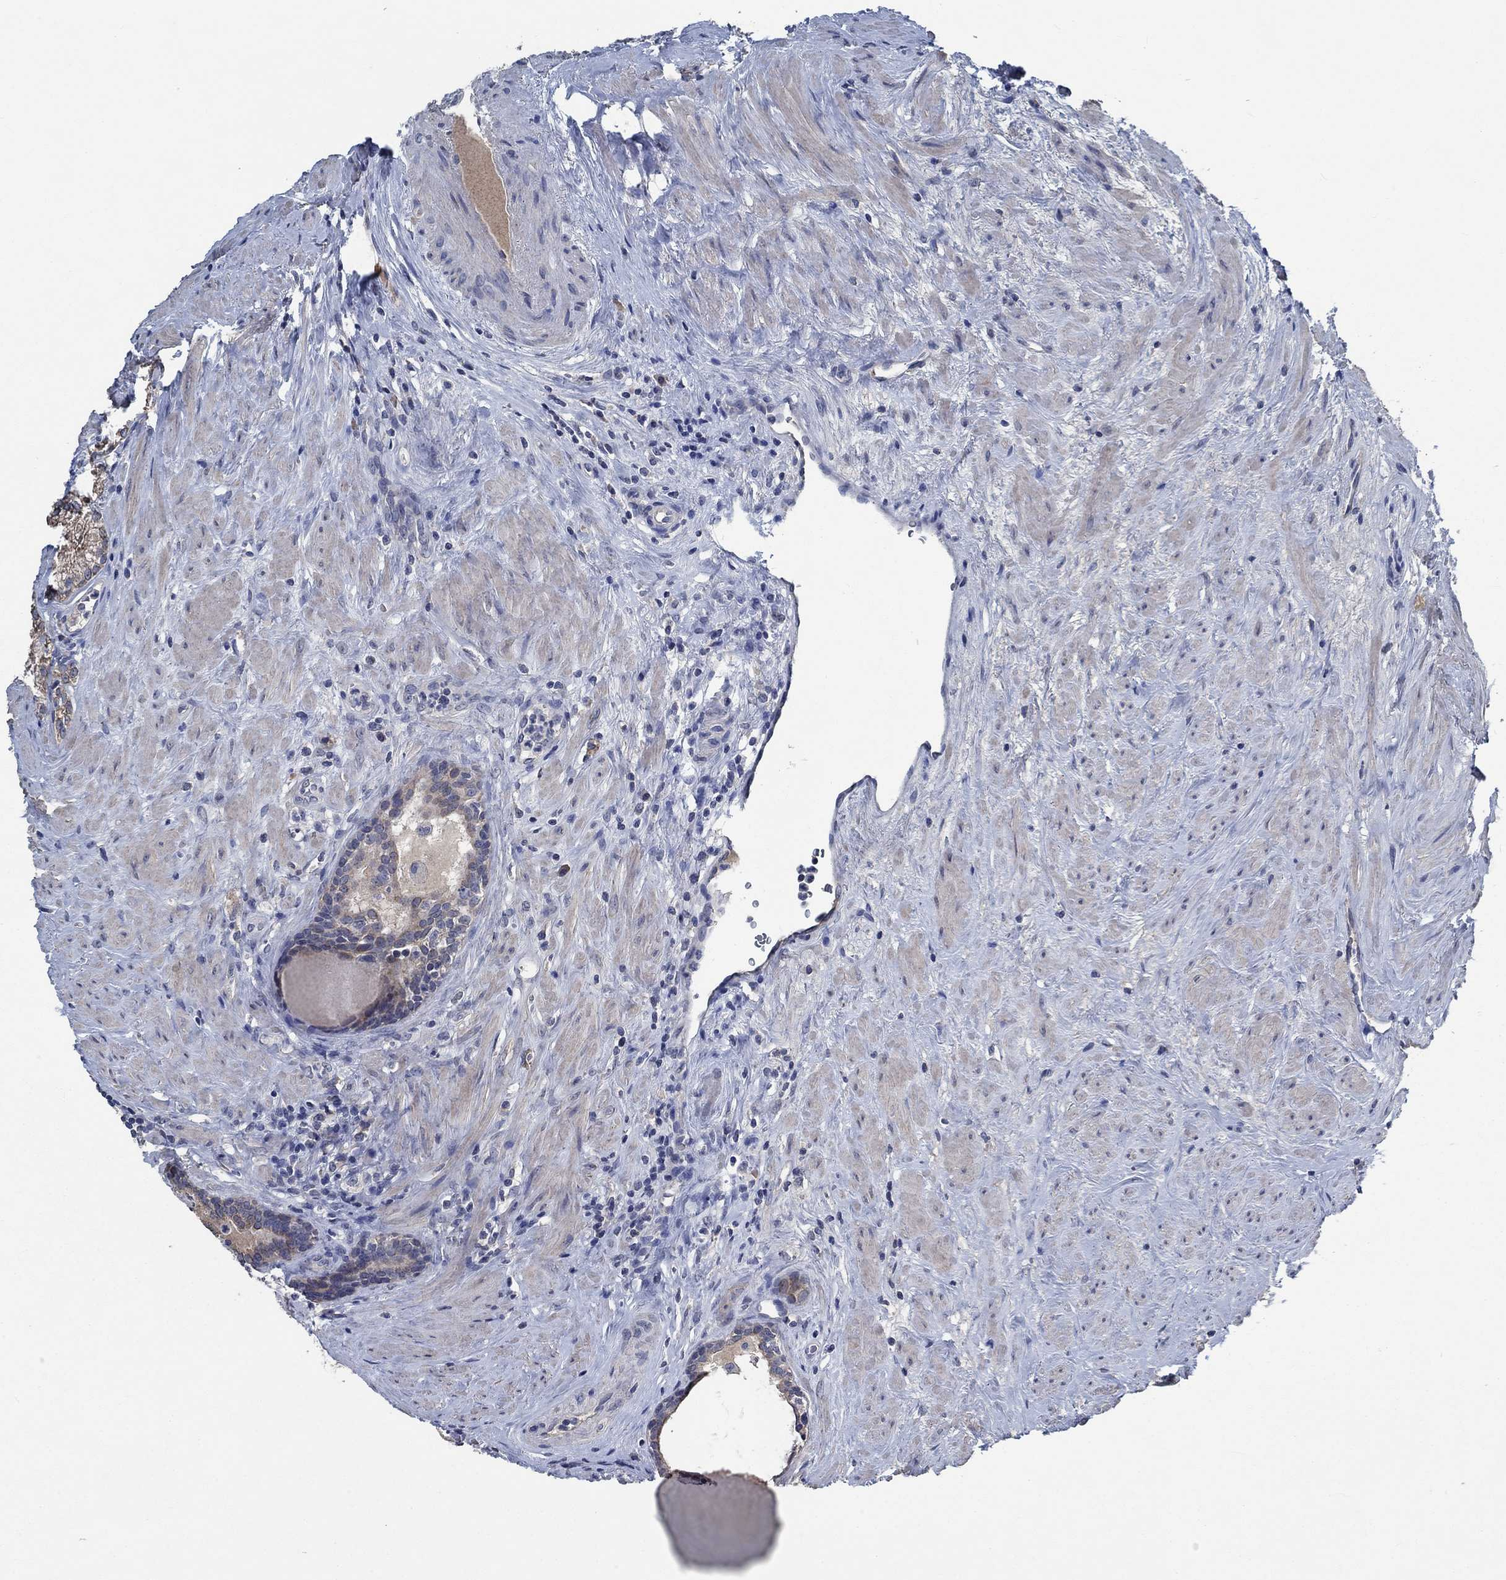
{"staining": {"intensity": "negative", "quantity": "none", "location": "none"}, "tissue": "prostate cancer", "cell_type": "Tumor cells", "image_type": "cancer", "snomed": [{"axis": "morphology", "description": "Adenocarcinoma, NOS"}, {"axis": "morphology", "description": "Adenocarcinoma, High grade"}, {"axis": "topography", "description": "Prostate"}], "caption": "An immunohistochemistry photomicrograph of prostate adenocarcinoma is shown. There is no staining in tumor cells of prostate adenocarcinoma.", "gene": "OBSCN", "patient": {"sex": "male", "age": 64}}